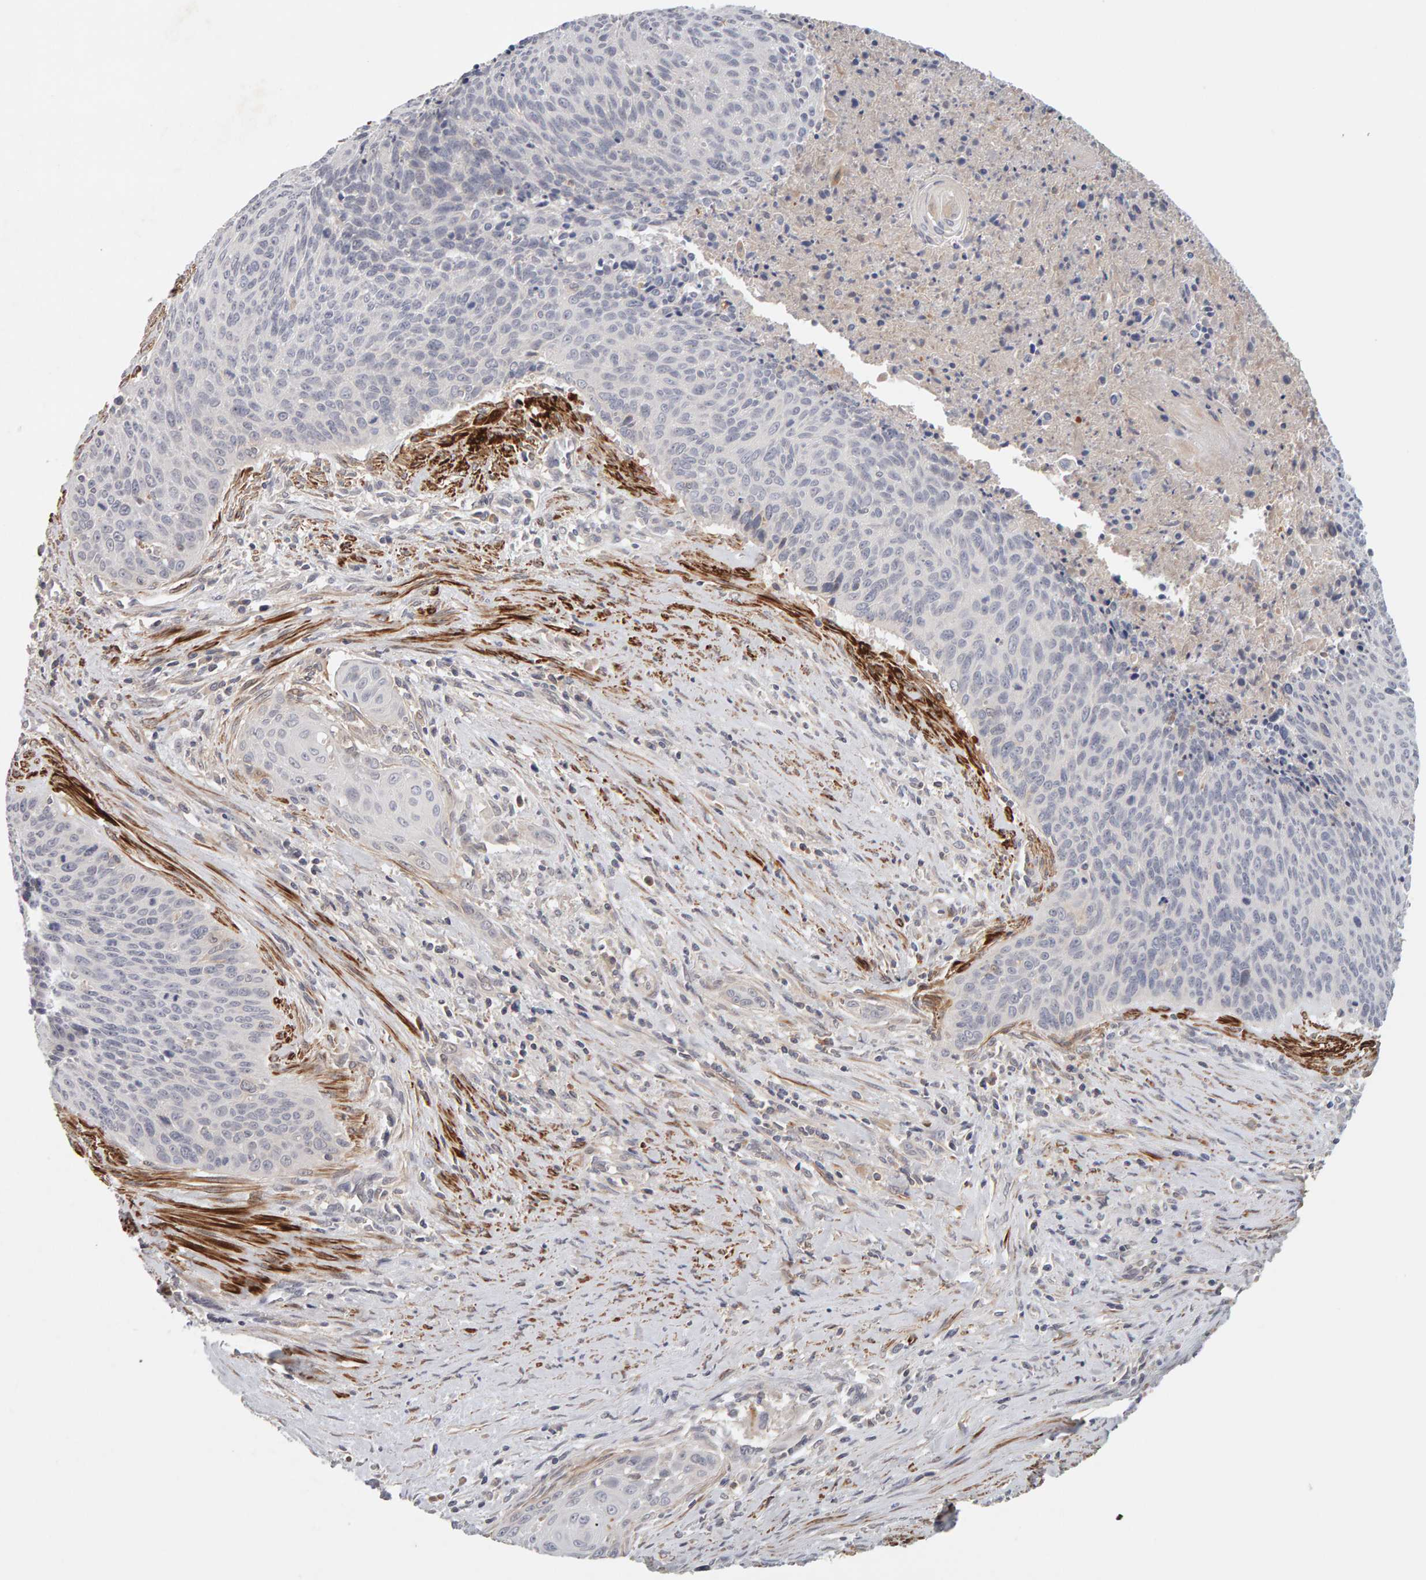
{"staining": {"intensity": "negative", "quantity": "none", "location": "none"}, "tissue": "cervical cancer", "cell_type": "Tumor cells", "image_type": "cancer", "snomed": [{"axis": "morphology", "description": "Squamous cell carcinoma, NOS"}, {"axis": "topography", "description": "Cervix"}], "caption": "This is an immunohistochemistry photomicrograph of cervical squamous cell carcinoma. There is no expression in tumor cells.", "gene": "NUDCD1", "patient": {"sex": "female", "age": 55}}